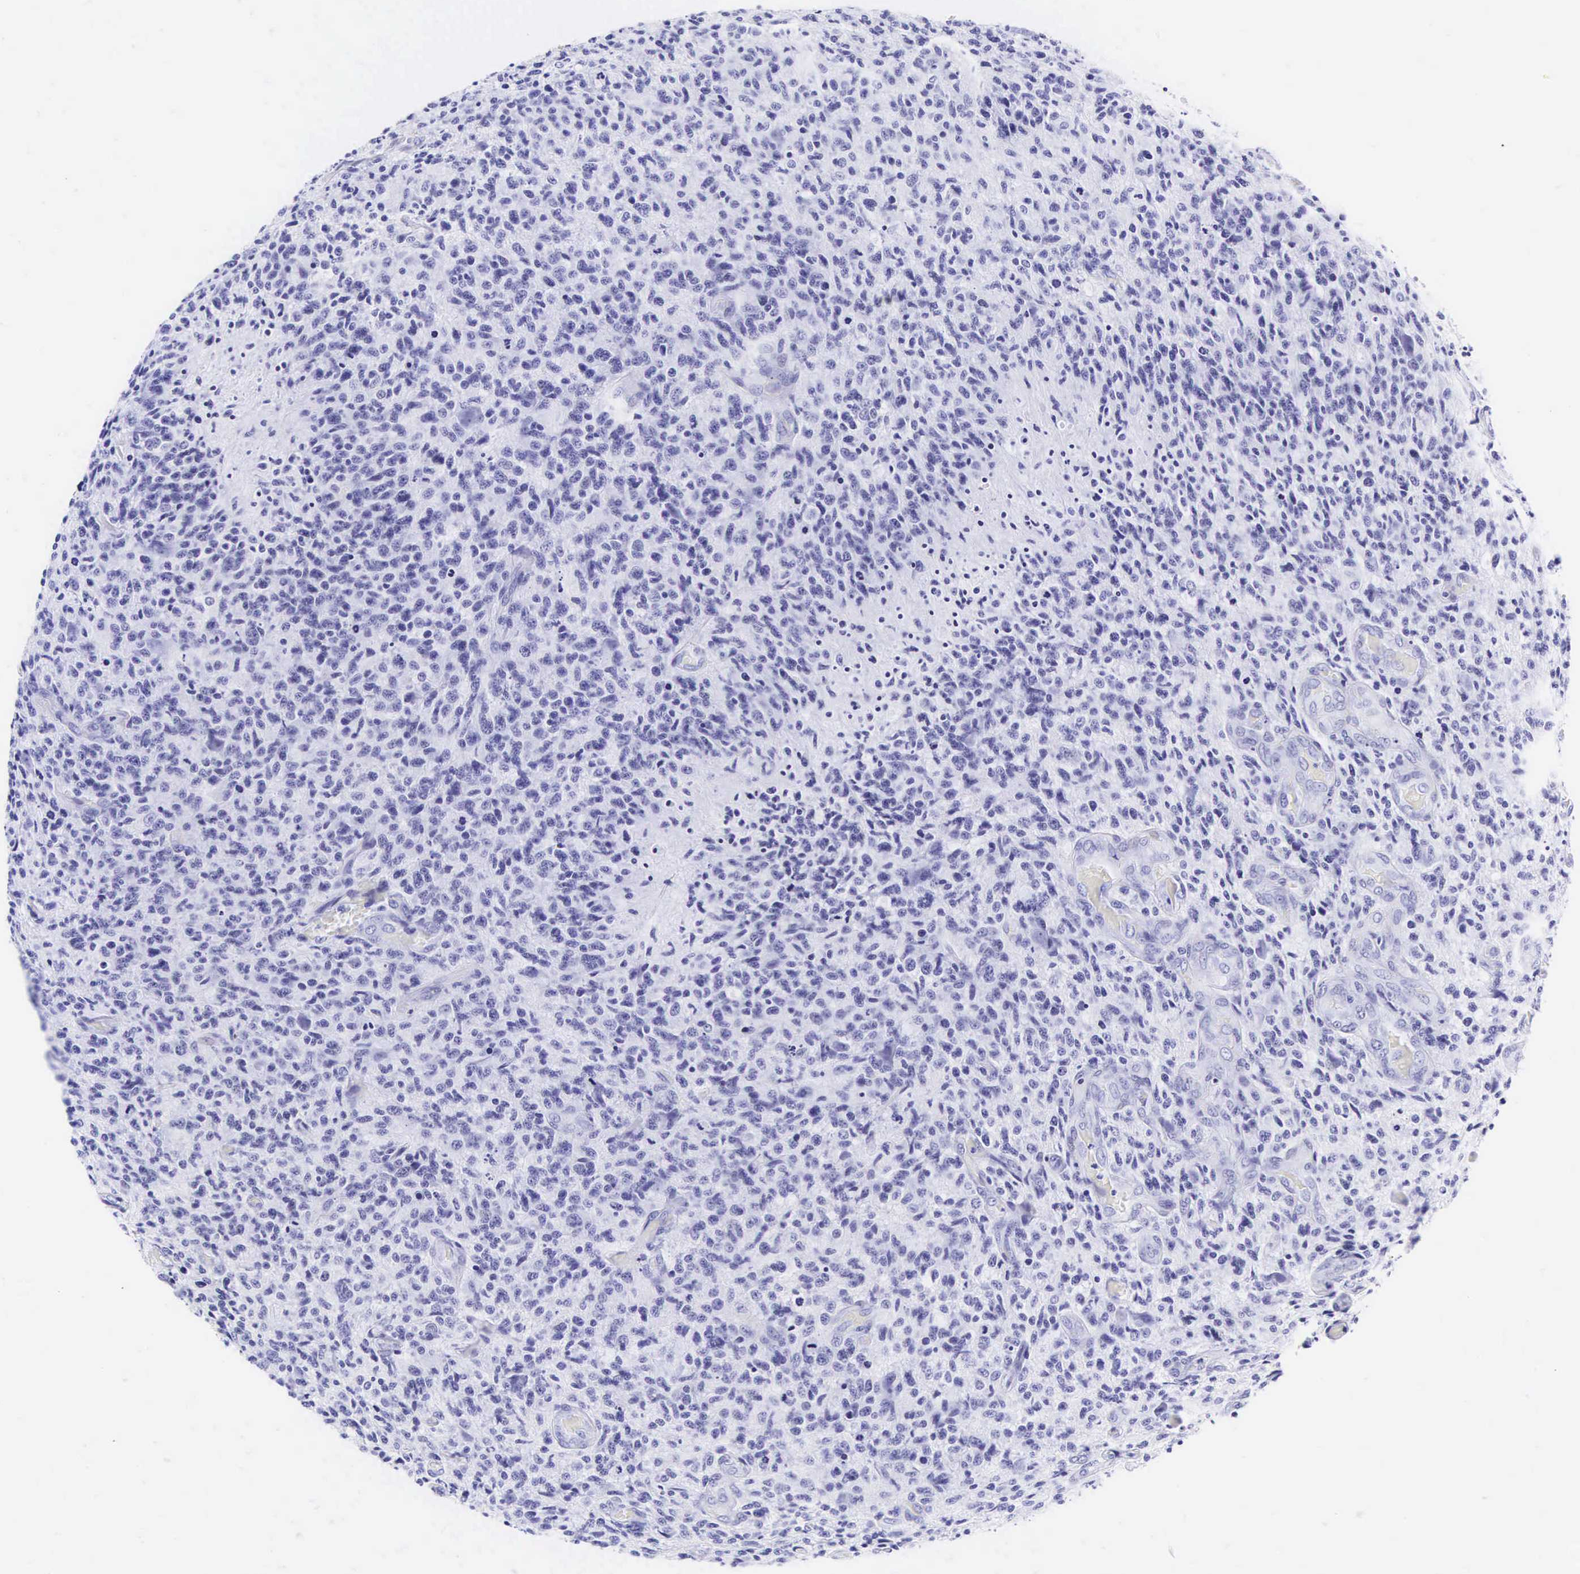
{"staining": {"intensity": "negative", "quantity": "none", "location": "none"}, "tissue": "glioma", "cell_type": "Tumor cells", "image_type": "cancer", "snomed": [{"axis": "morphology", "description": "Glioma, malignant, High grade"}, {"axis": "topography", "description": "Brain"}], "caption": "Tumor cells are negative for brown protein staining in malignant glioma (high-grade).", "gene": "KRT18", "patient": {"sex": "male", "age": 36}}